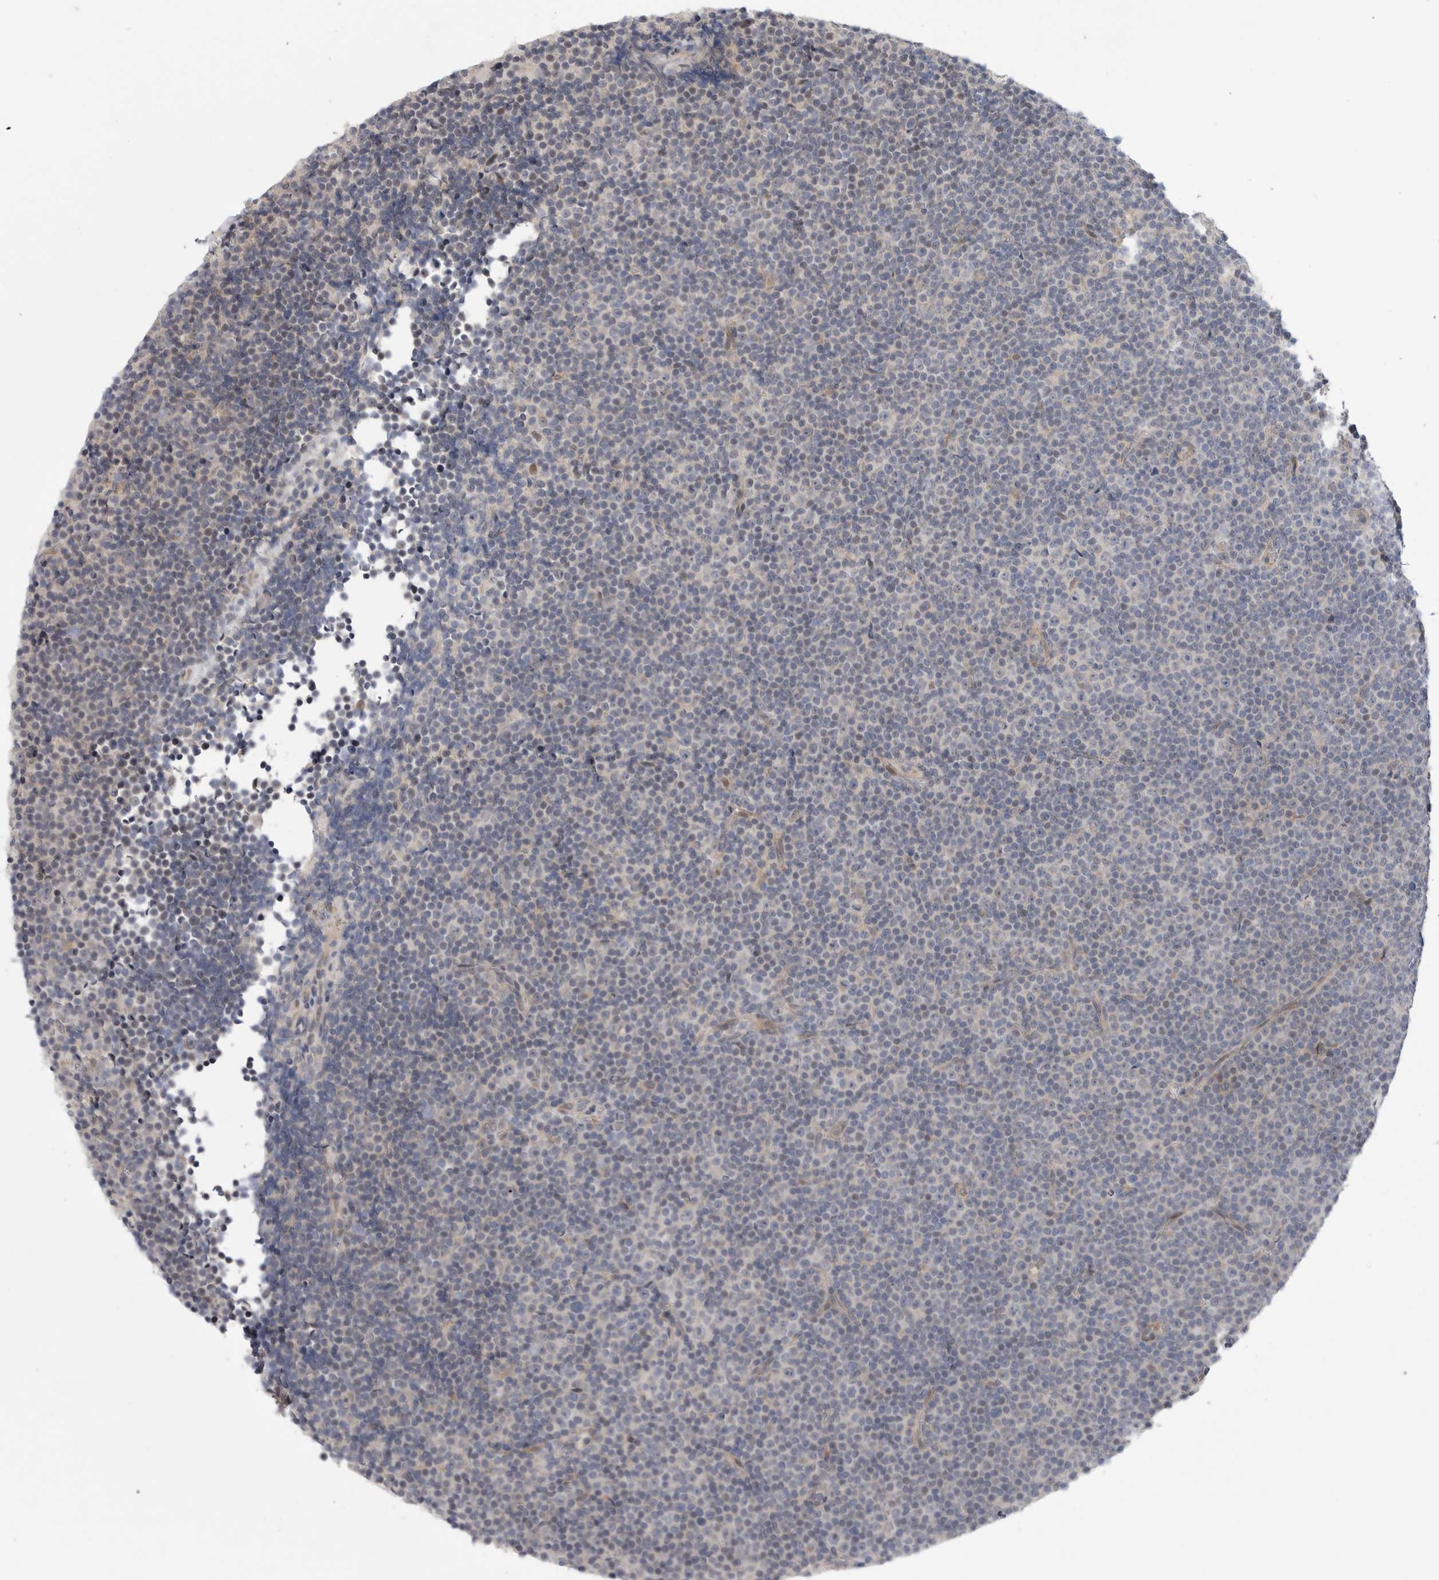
{"staining": {"intensity": "negative", "quantity": "none", "location": "none"}, "tissue": "lymphoma", "cell_type": "Tumor cells", "image_type": "cancer", "snomed": [{"axis": "morphology", "description": "Malignant lymphoma, non-Hodgkin's type, Low grade"}, {"axis": "topography", "description": "Lymph node"}], "caption": "A high-resolution photomicrograph shows IHC staining of malignant lymphoma, non-Hodgkin's type (low-grade), which displays no significant staining in tumor cells. Brightfield microscopy of immunohistochemistry stained with DAB (brown) and hematoxylin (blue), captured at high magnification.", "gene": "FBXO43", "patient": {"sex": "female", "age": 67}}